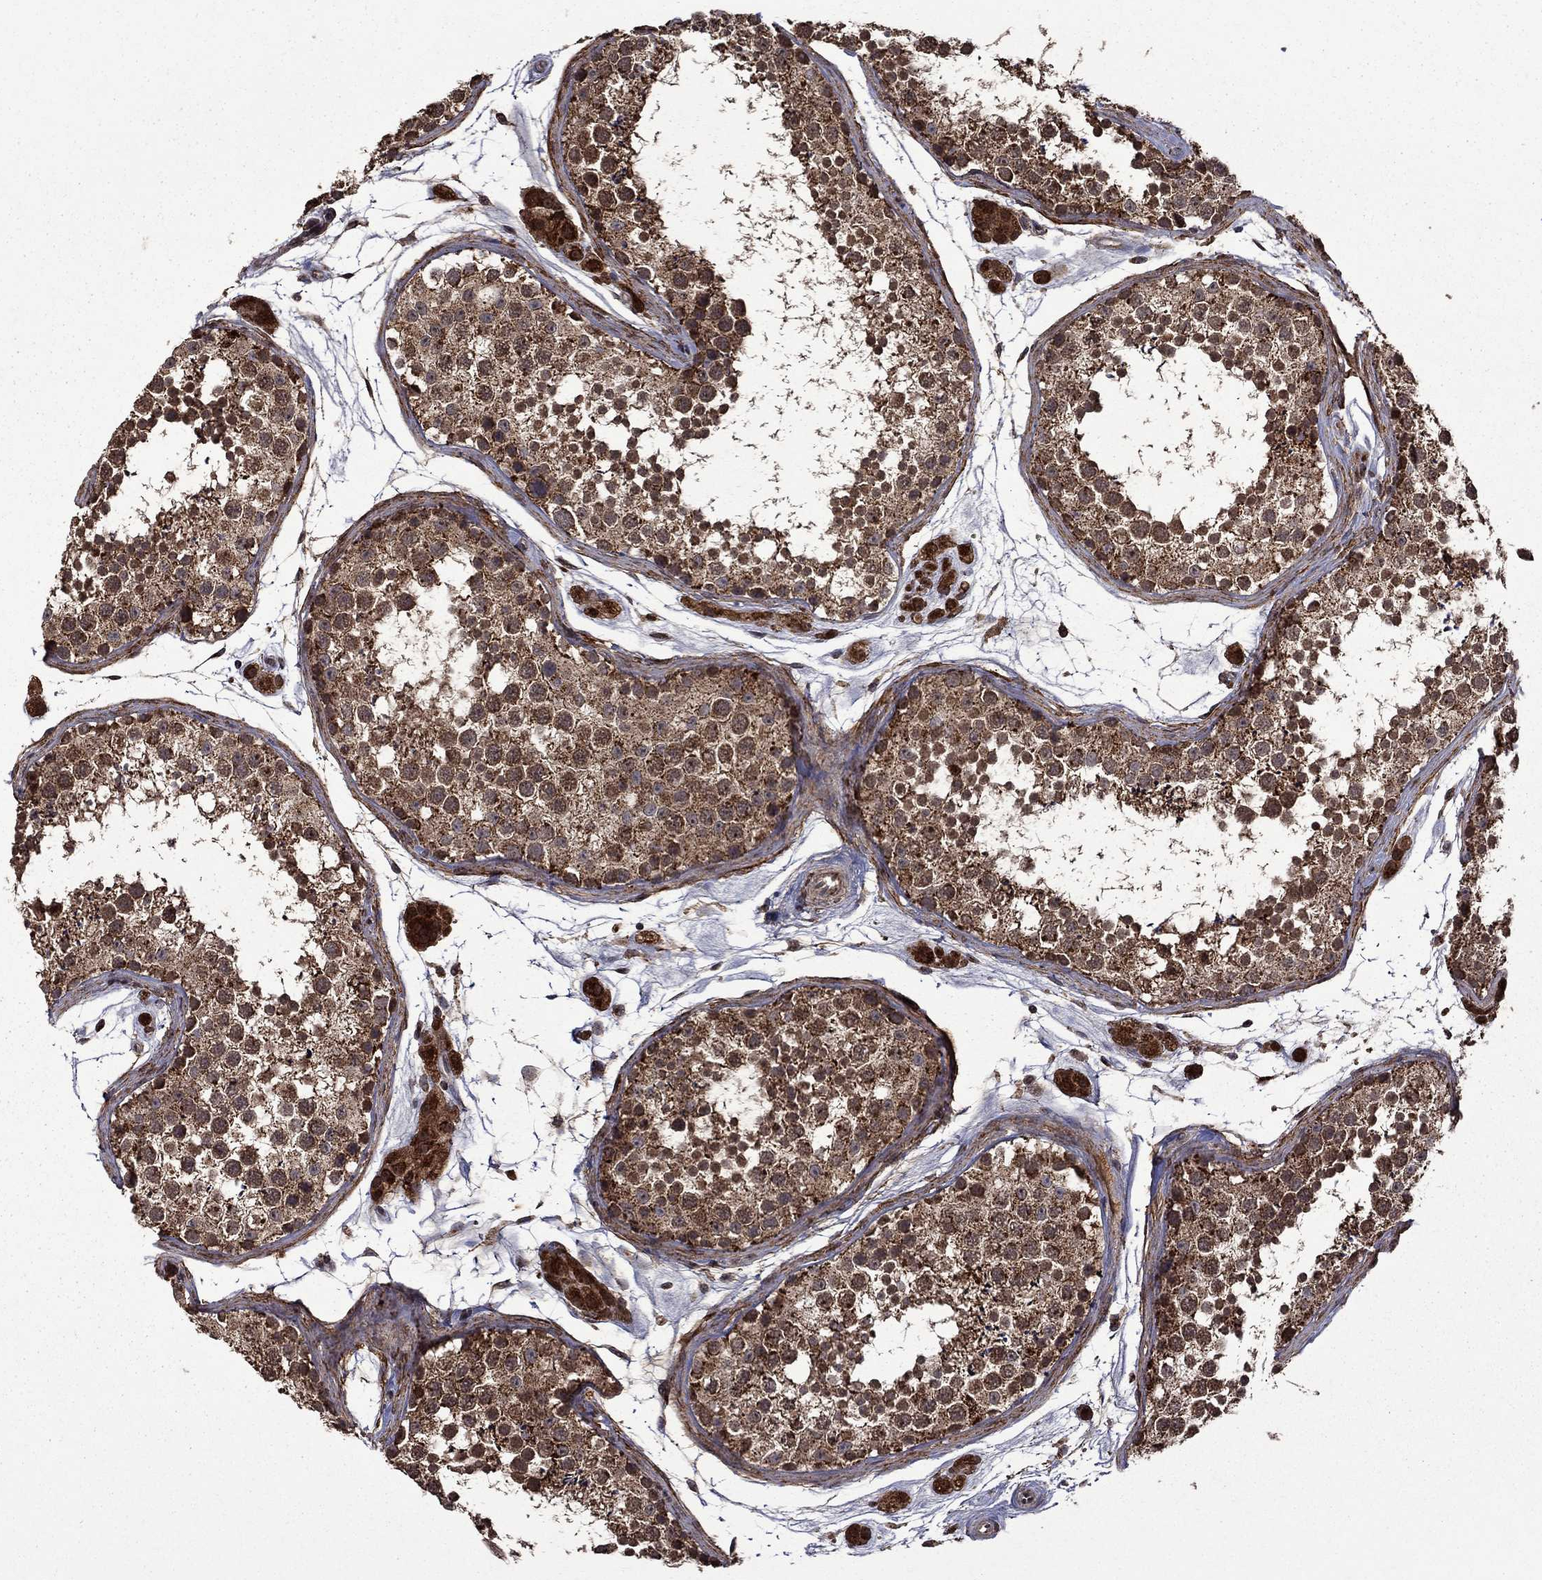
{"staining": {"intensity": "strong", "quantity": ">75%", "location": "cytoplasmic/membranous"}, "tissue": "testis", "cell_type": "Cells in seminiferous ducts", "image_type": "normal", "snomed": [{"axis": "morphology", "description": "Normal tissue, NOS"}, {"axis": "topography", "description": "Testis"}], "caption": "About >75% of cells in seminiferous ducts in unremarkable human testis exhibit strong cytoplasmic/membranous protein staining as visualized by brown immunohistochemical staining.", "gene": "ITM2B", "patient": {"sex": "male", "age": 41}}